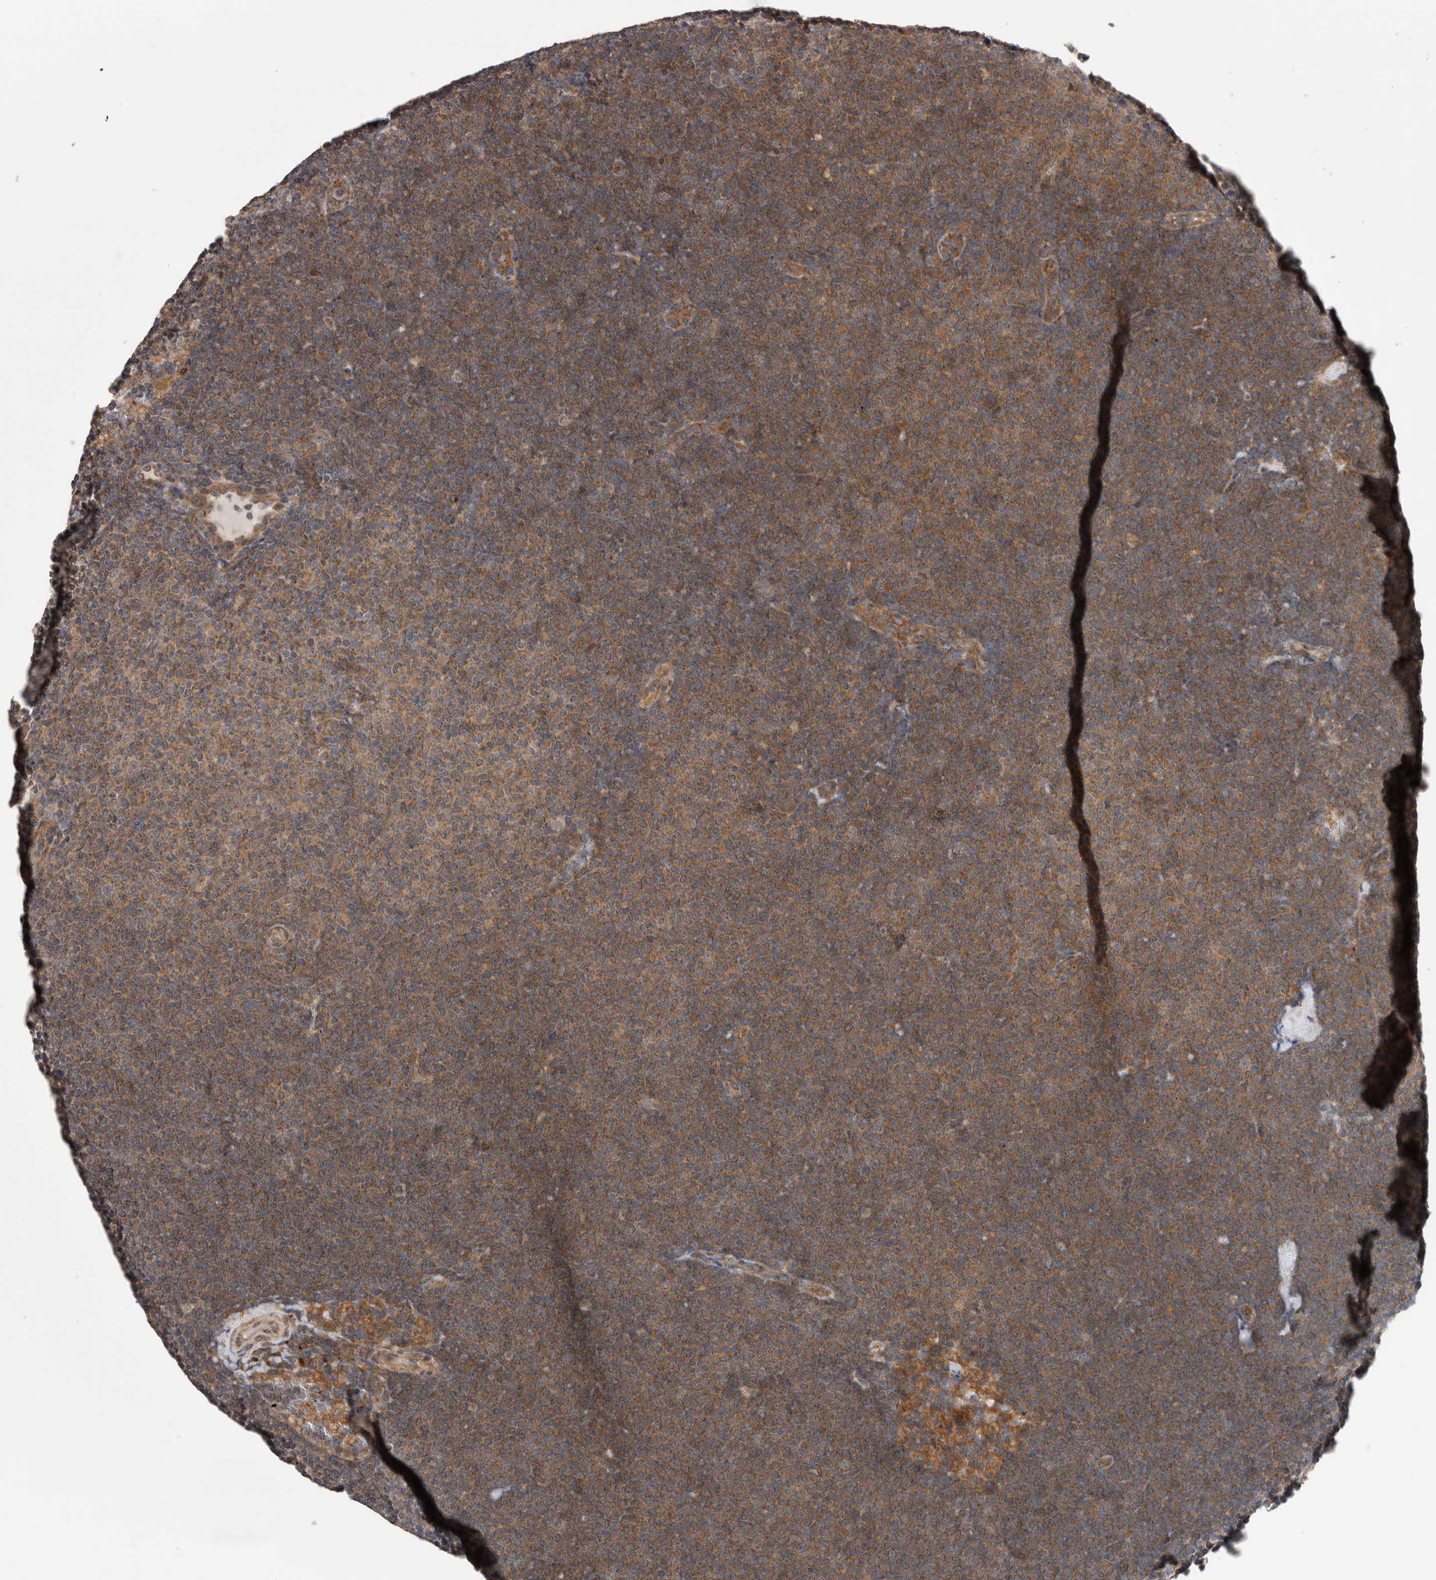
{"staining": {"intensity": "strong", "quantity": ">75%", "location": "cytoplasmic/membranous"}, "tissue": "lymphoma", "cell_type": "Tumor cells", "image_type": "cancer", "snomed": [{"axis": "morphology", "description": "Malignant lymphoma, non-Hodgkin's type, Low grade"}, {"axis": "topography", "description": "Lymph node"}], "caption": "Malignant lymphoma, non-Hodgkin's type (low-grade) was stained to show a protein in brown. There is high levels of strong cytoplasmic/membranous staining in approximately >75% of tumor cells. The staining was performed using DAB to visualize the protein expression in brown, while the nuclei were stained in blue with hematoxylin (Magnification: 20x).", "gene": "TRIM5", "patient": {"sex": "female", "age": 53}}